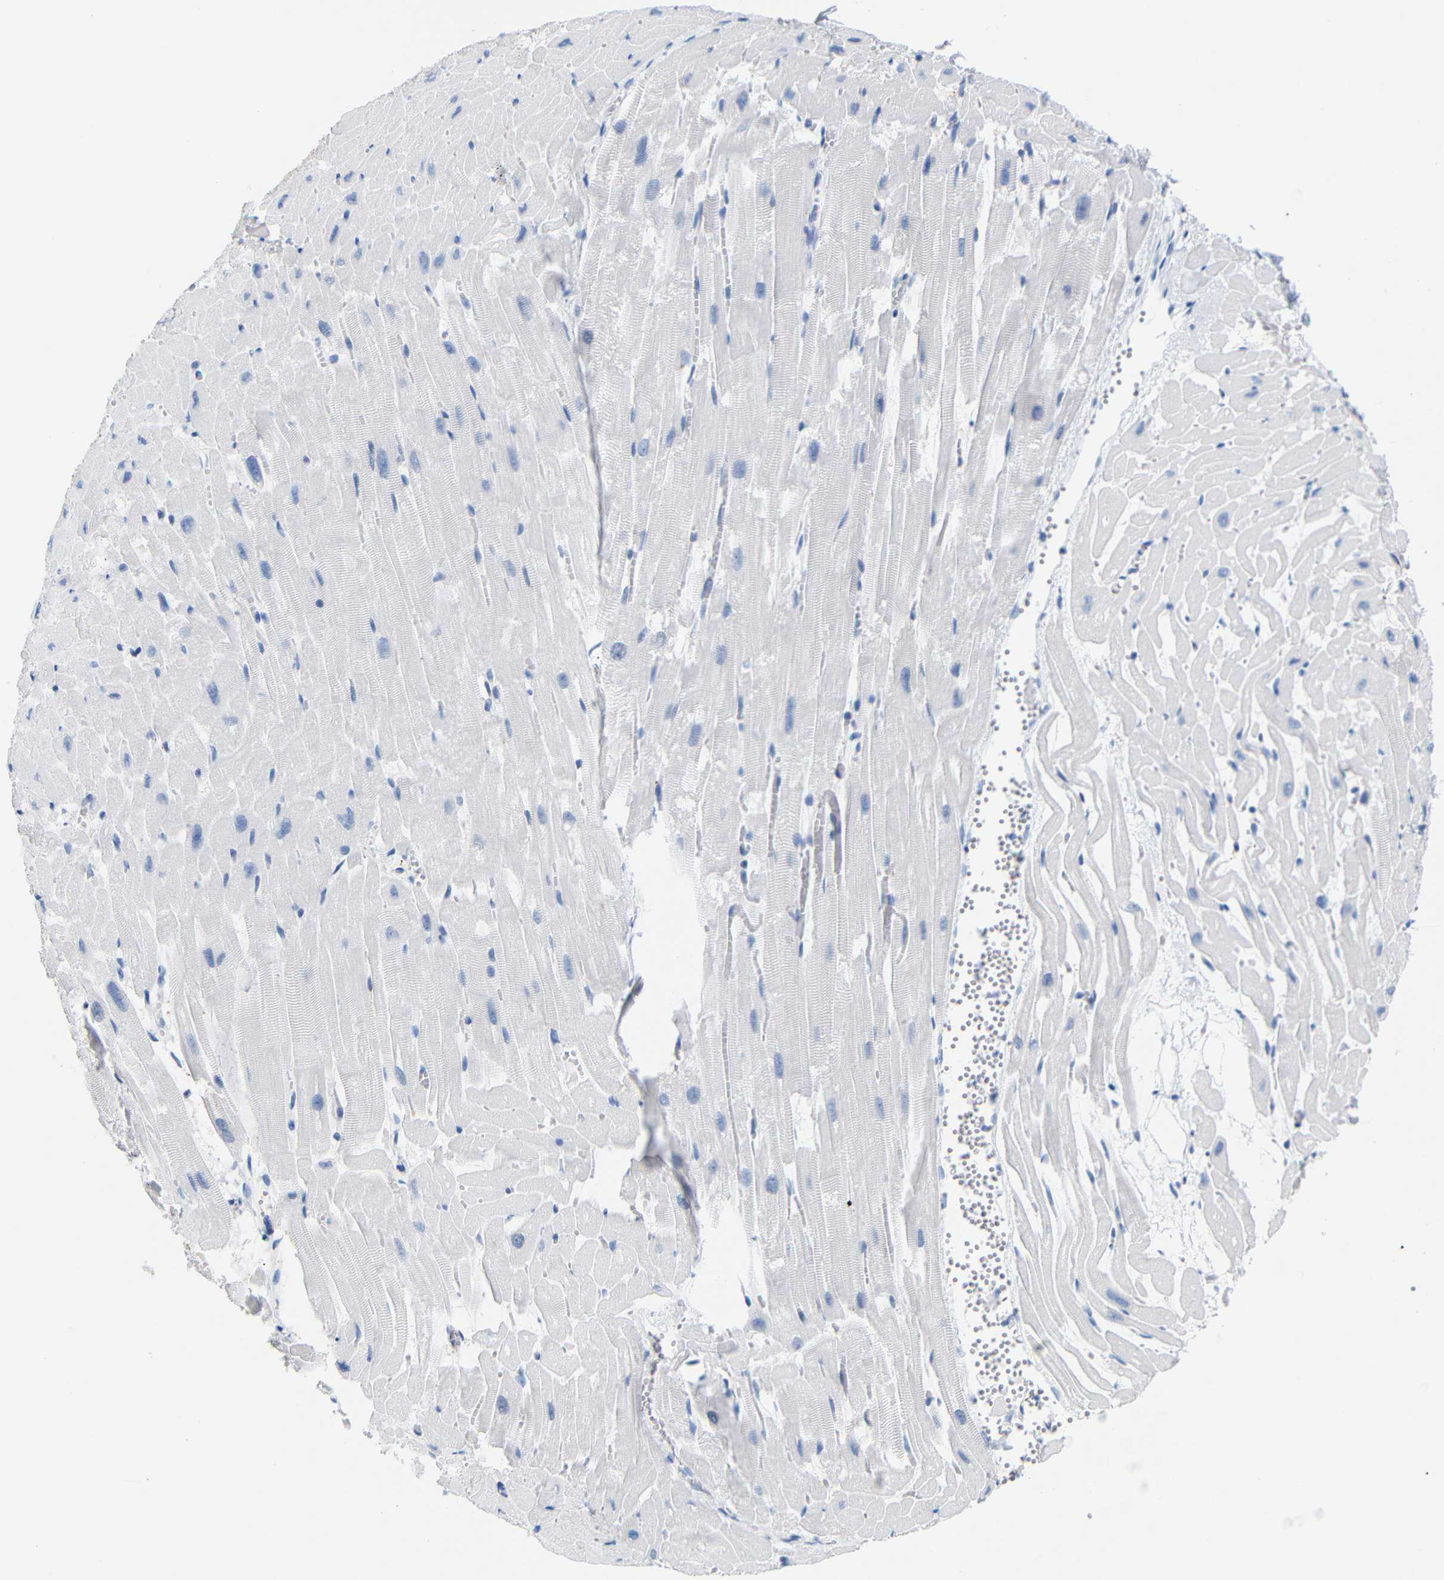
{"staining": {"intensity": "negative", "quantity": "none", "location": "none"}, "tissue": "heart muscle", "cell_type": "Cardiomyocytes", "image_type": "normal", "snomed": [{"axis": "morphology", "description": "Normal tissue, NOS"}, {"axis": "topography", "description": "Heart"}], "caption": "The IHC photomicrograph has no significant positivity in cardiomyocytes of heart muscle. (DAB immunohistochemistry (IHC) with hematoxylin counter stain).", "gene": "MT1A", "patient": {"sex": "female", "age": 19}}